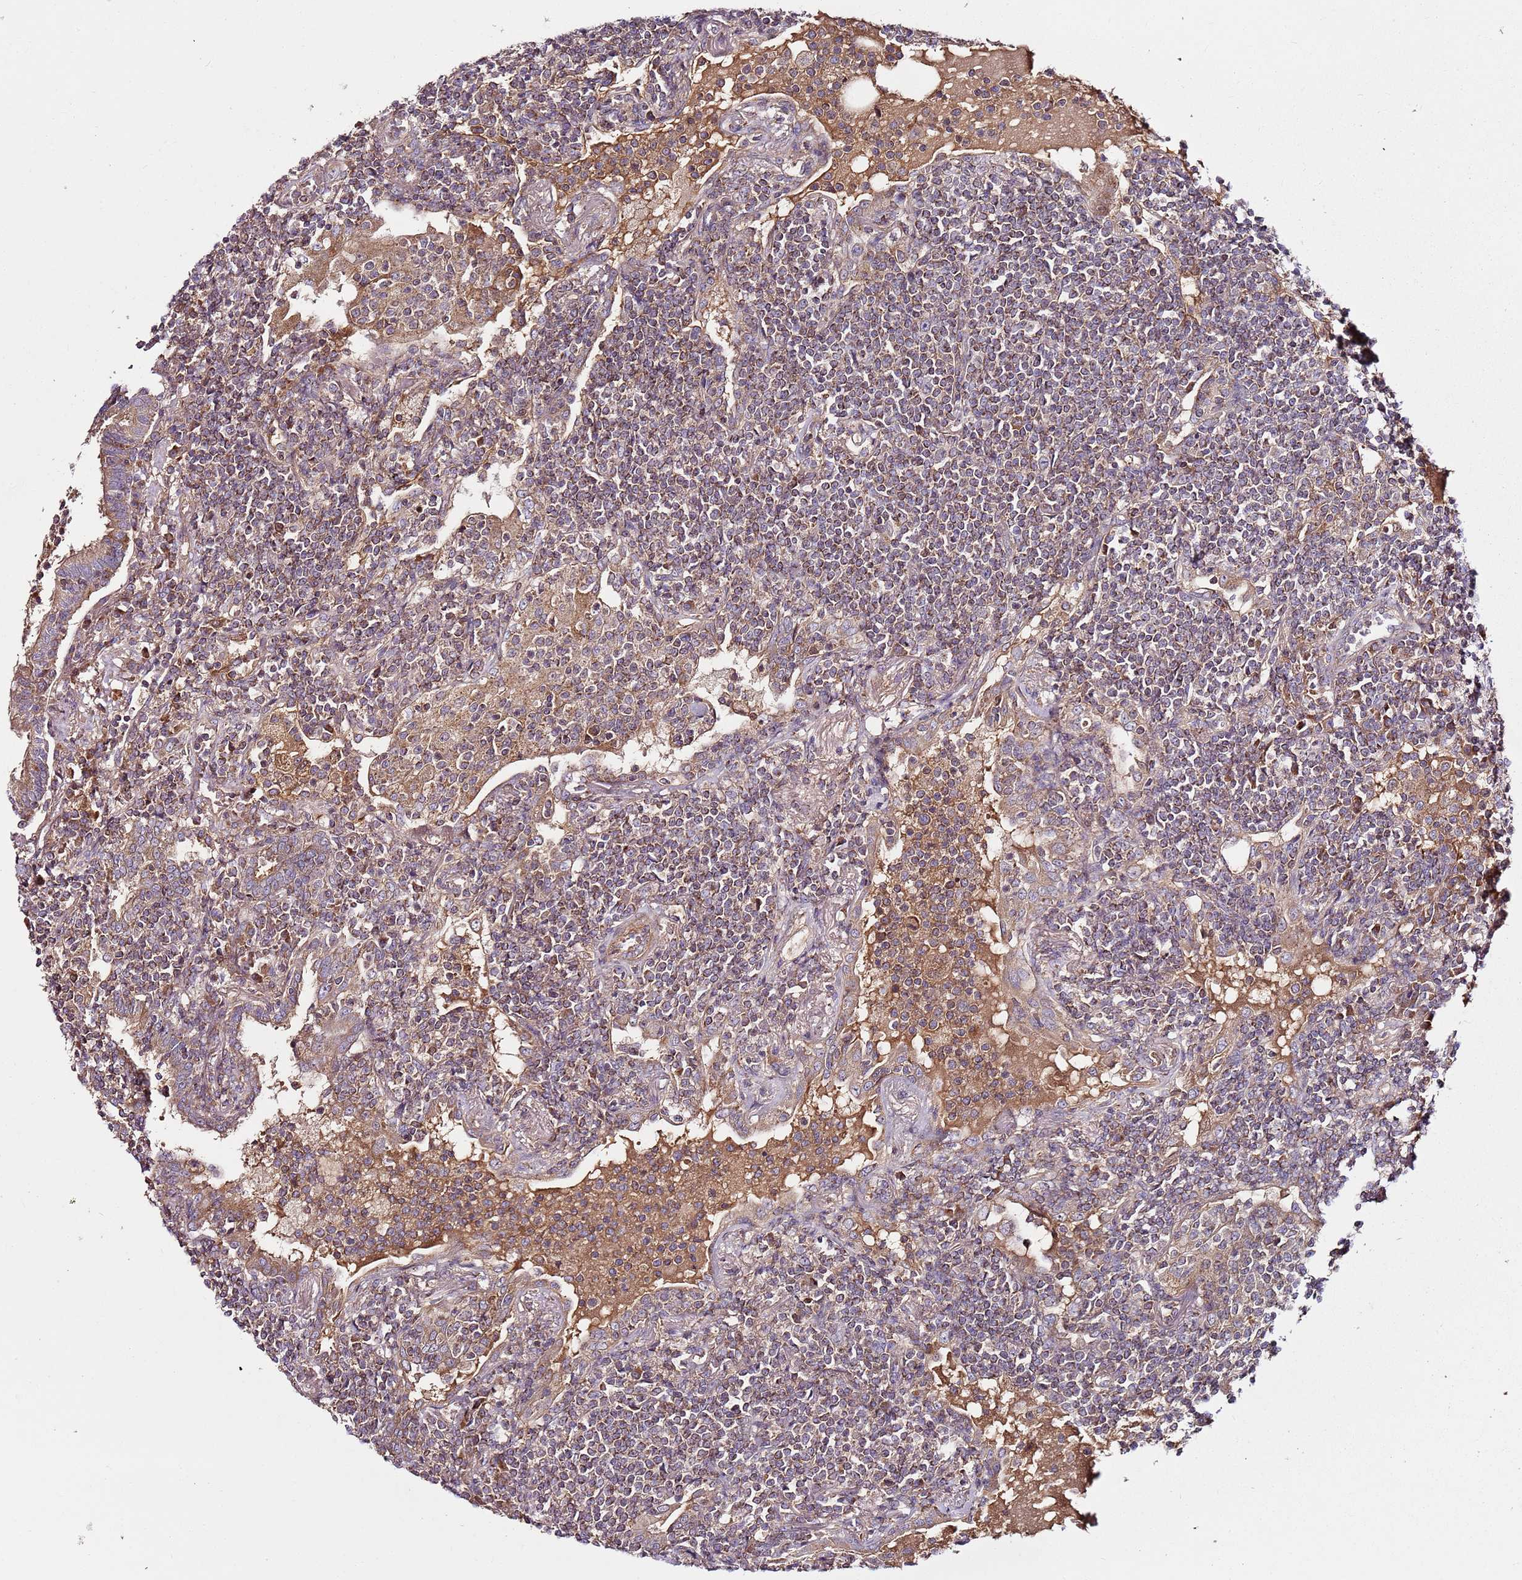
{"staining": {"intensity": "weak", "quantity": ">75%", "location": "cytoplasmic/membranous"}, "tissue": "lymphoma", "cell_type": "Tumor cells", "image_type": "cancer", "snomed": [{"axis": "morphology", "description": "Malignant lymphoma, non-Hodgkin's type, Low grade"}, {"axis": "topography", "description": "Lung"}], "caption": "Brown immunohistochemical staining in human lymphoma reveals weak cytoplasmic/membranous expression in about >75% of tumor cells.", "gene": "KRTAP21-3", "patient": {"sex": "female", "age": 71}}